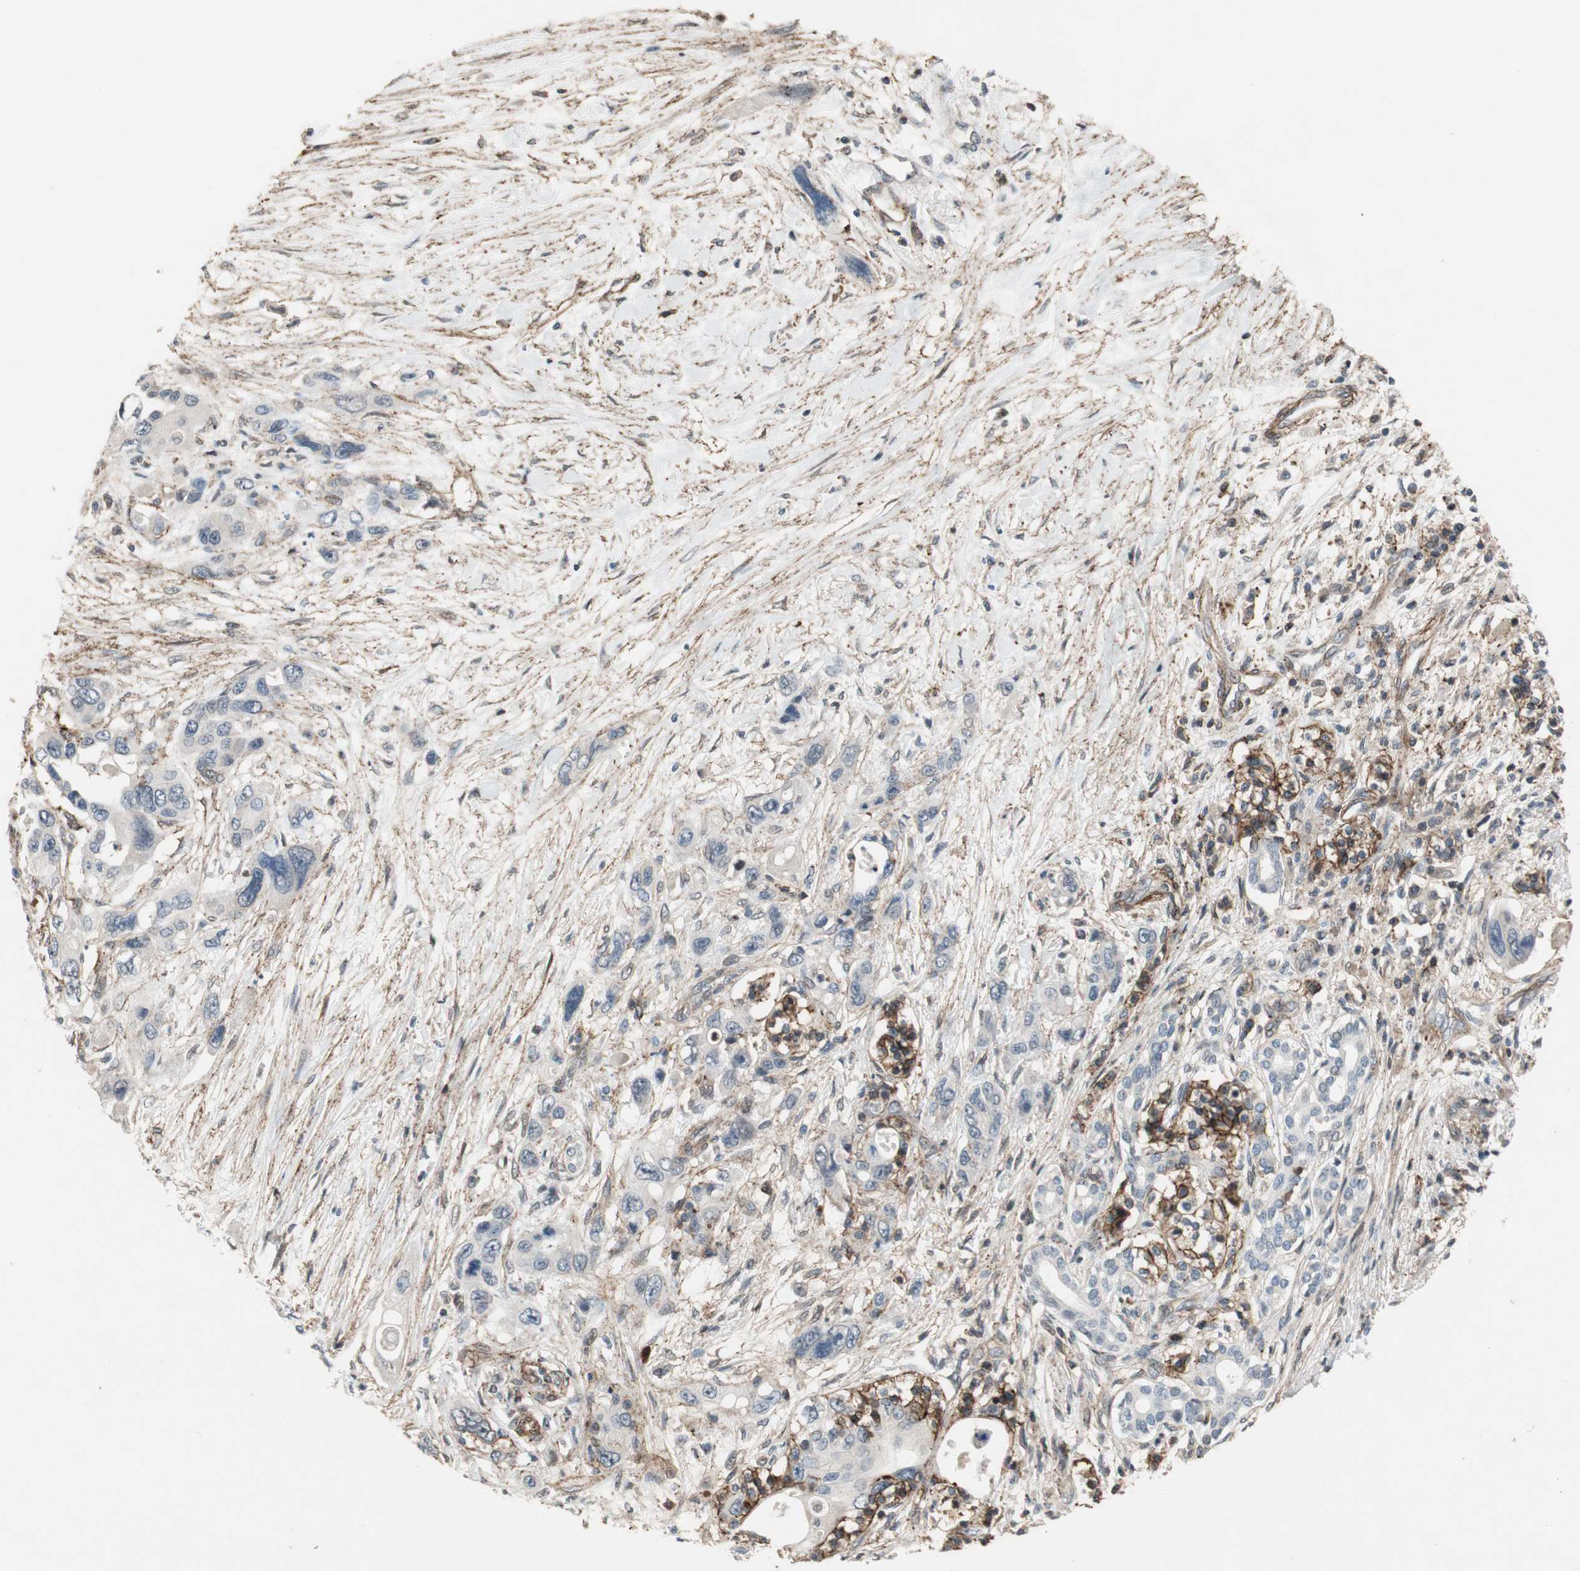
{"staining": {"intensity": "negative", "quantity": "none", "location": "none"}, "tissue": "pancreatic cancer", "cell_type": "Tumor cells", "image_type": "cancer", "snomed": [{"axis": "morphology", "description": "Adenocarcinoma, NOS"}, {"axis": "topography", "description": "Pancreas"}], "caption": "Micrograph shows no significant protein staining in tumor cells of adenocarcinoma (pancreatic).", "gene": "GRHL1", "patient": {"sex": "male", "age": 46}}